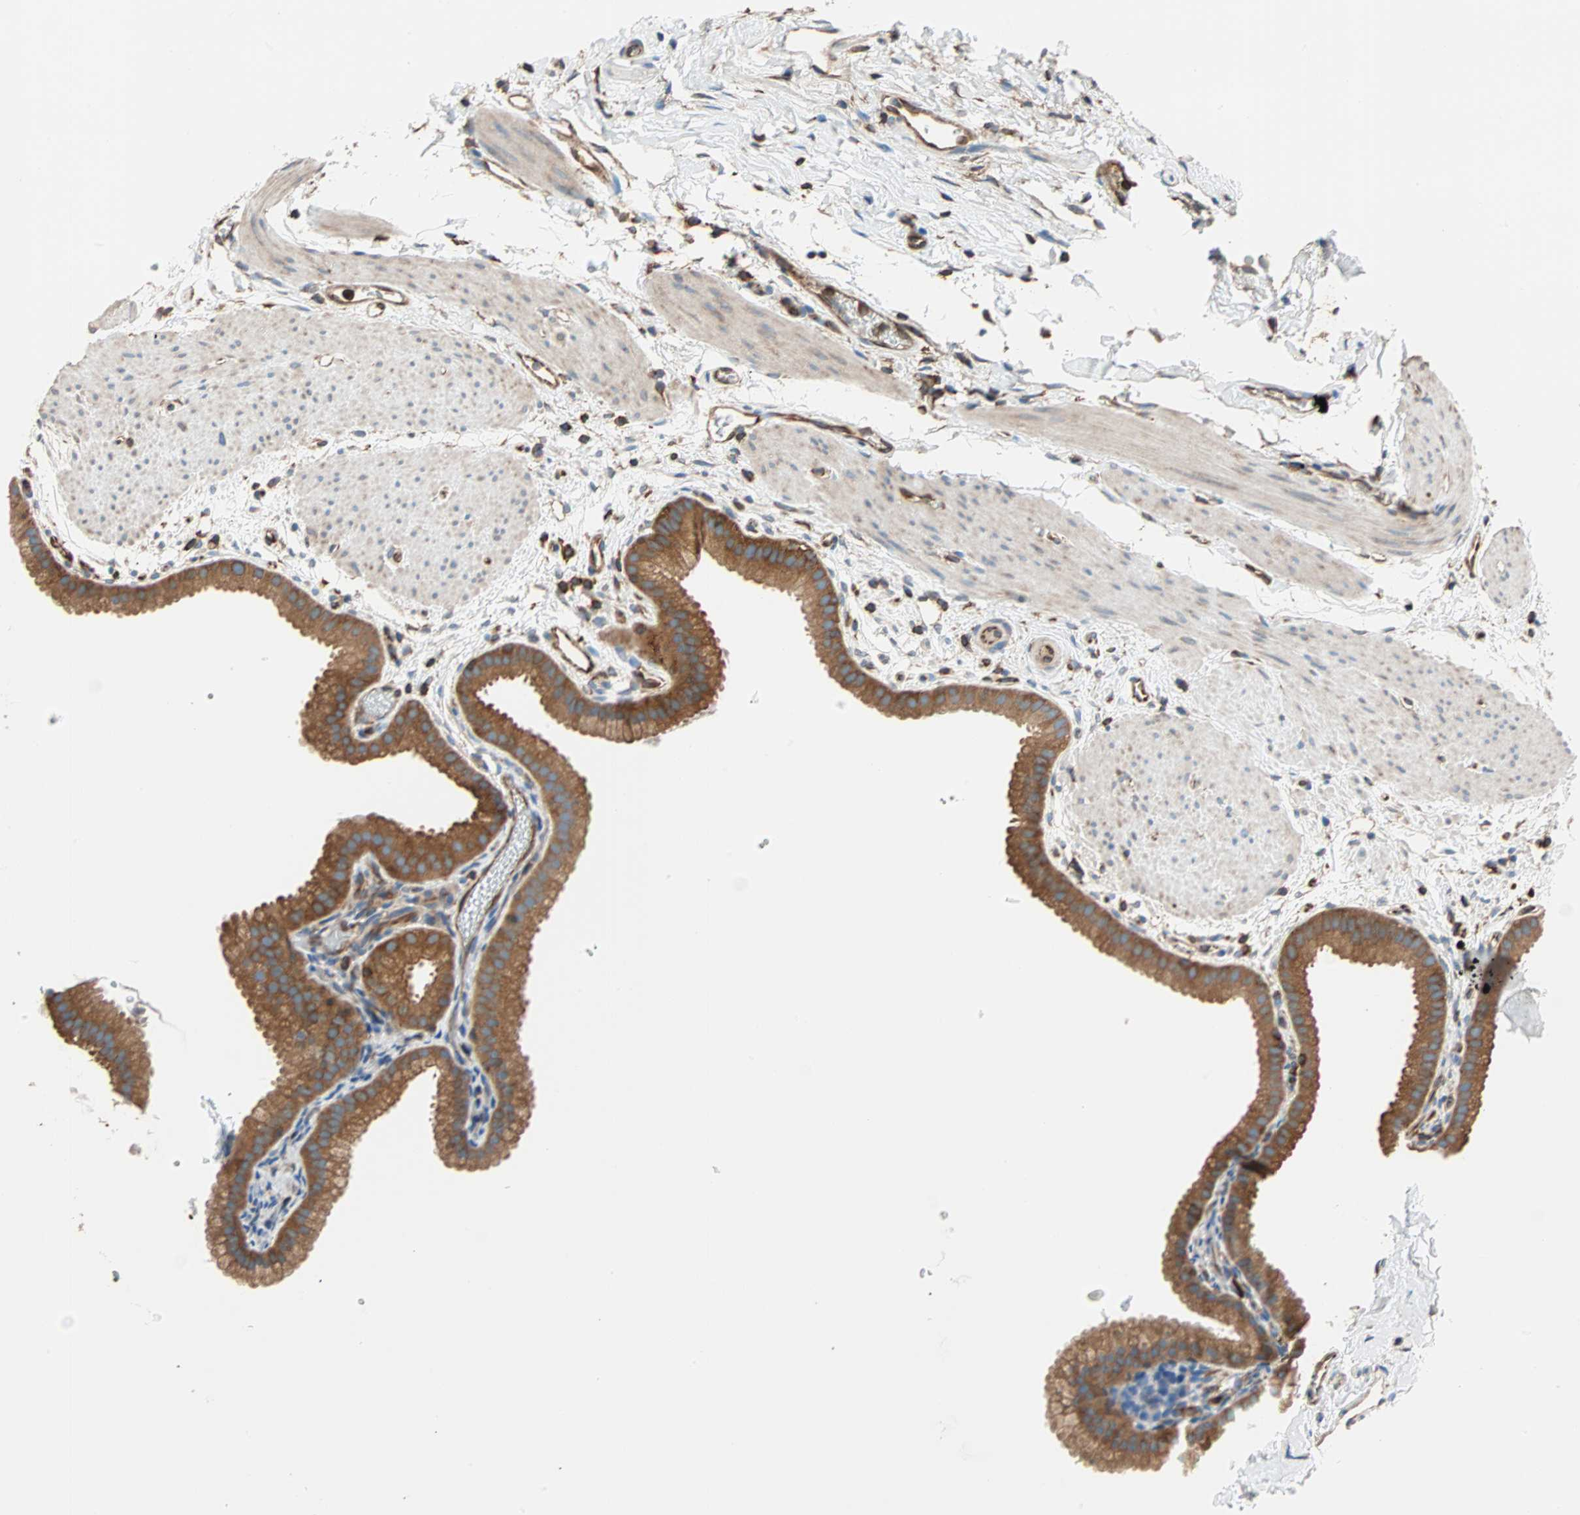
{"staining": {"intensity": "strong", "quantity": ">75%", "location": "cytoplasmic/membranous"}, "tissue": "gallbladder", "cell_type": "Glandular cells", "image_type": "normal", "snomed": [{"axis": "morphology", "description": "Normal tissue, NOS"}, {"axis": "topography", "description": "Gallbladder"}], "caption": "Immunohistochemistry (IHC) (DAB (3,3'-diaminobenzidine)) staining of unremarkable human gallbladder demonstrates strong cytoplasmic/membranous protein expression in about >75% of glandular cells. The staining was performed using DAB, with brown indicating positive protein expression. Nuclei are stained blue with hematoxylin.", "gene": "EEF2", "patient": {"sex": "female", "age": 64}}